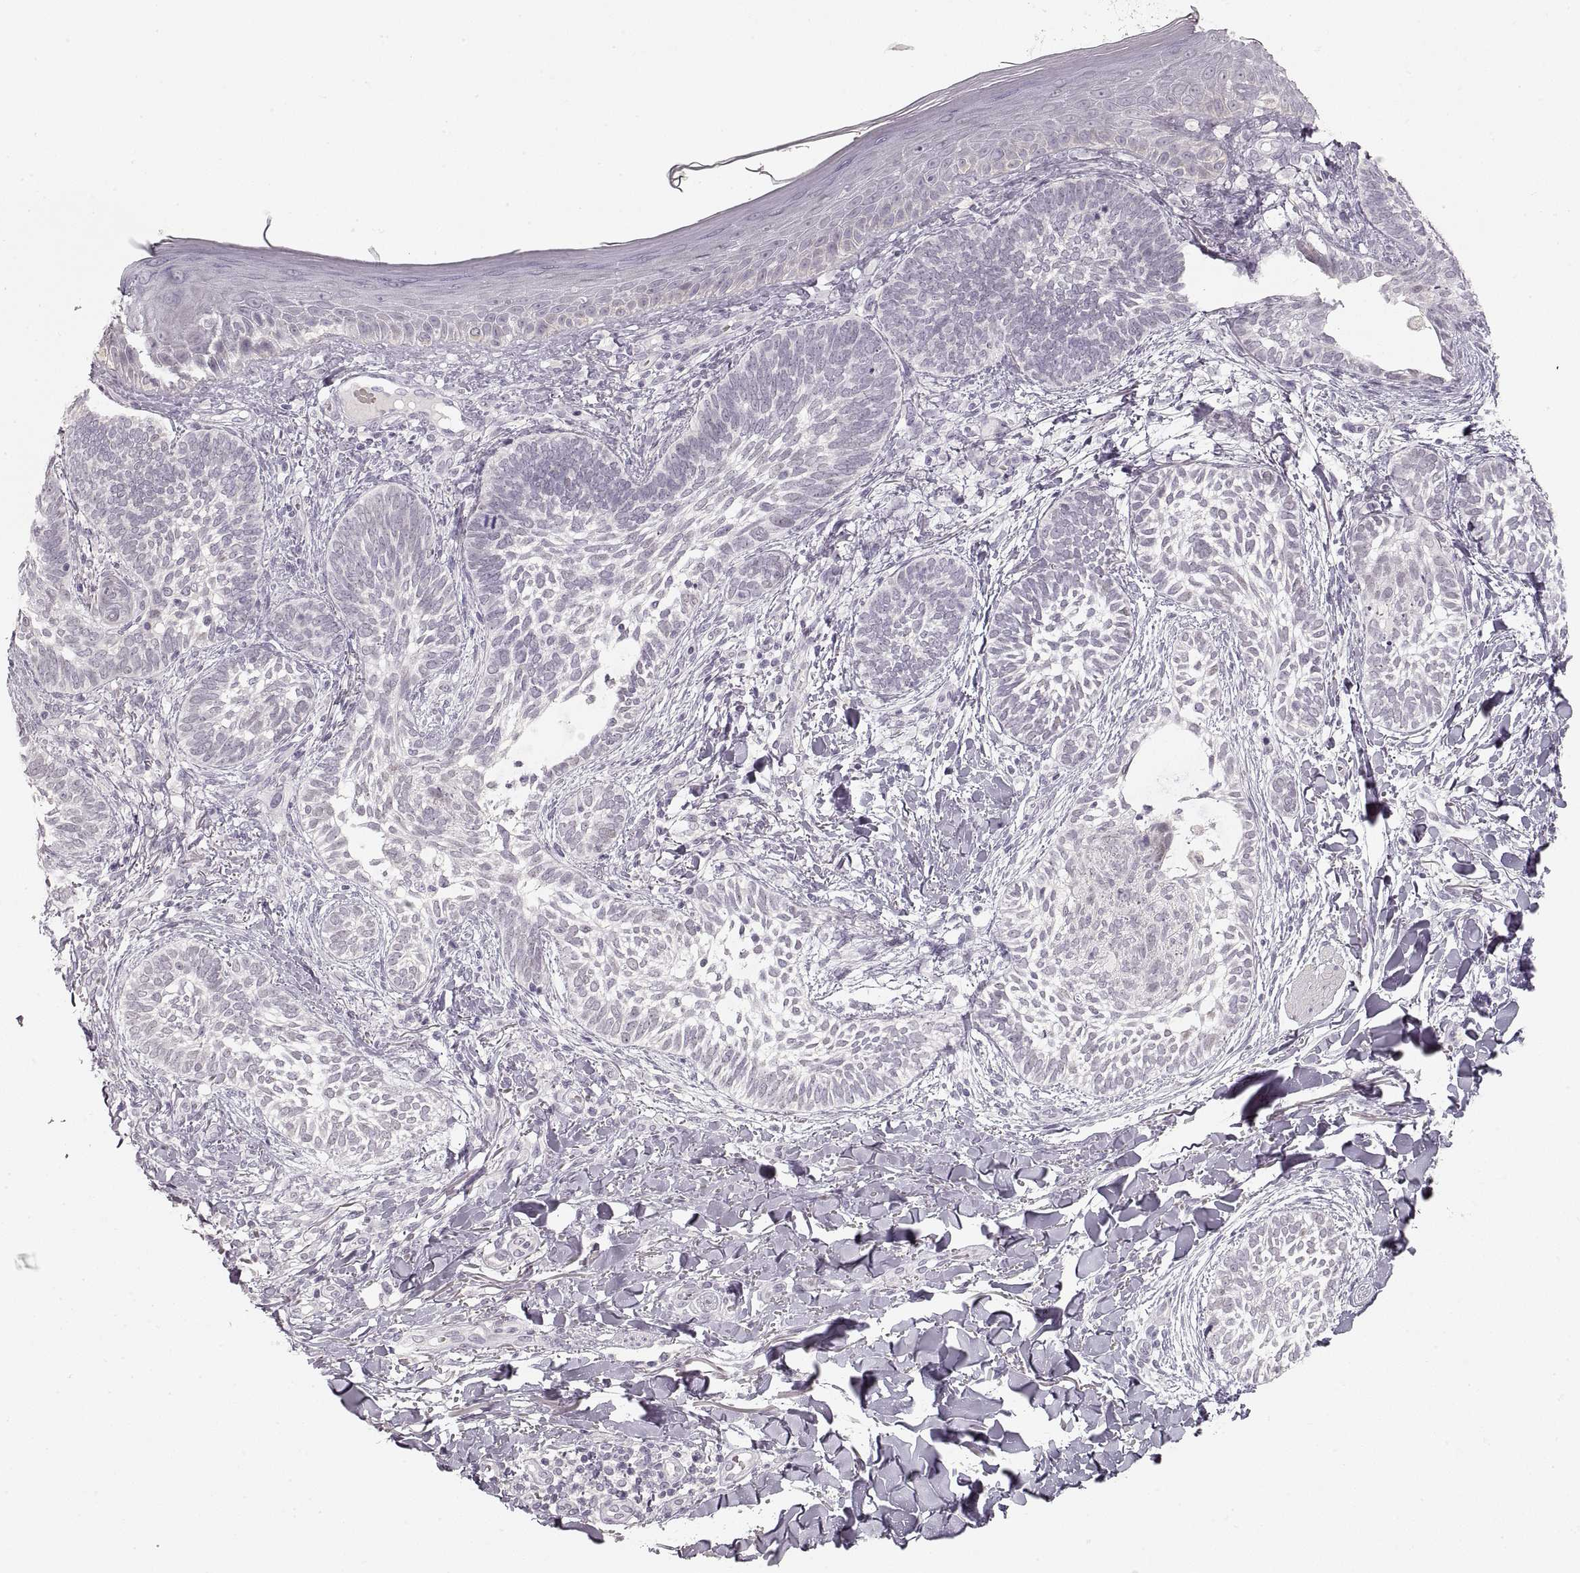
{"staining": {"intensity": "negative", "quantity": "none", "location": "none"}, "tissue": "skin cancer", "cell_type": "Tumor cells", "image_type": "cancer", "snomed": [{"axis": "morphology", "description": "Normal tissue, NOS"}, {"axis": "morphology", "description": "Basal cell carcinoma"}, {"axis": "topography", "description": "Skin"}], "caption": "Tumor cells show no significant positivity in skin cancer (basal cell carcinoma). (DAB (3,3'-diaminobenzidine) immunohistochemistry (IHC) visualized using brightfield microscopy, high magnification).", "gene": "PCSK2", "patient": {"sex": "male", "age": 46}}